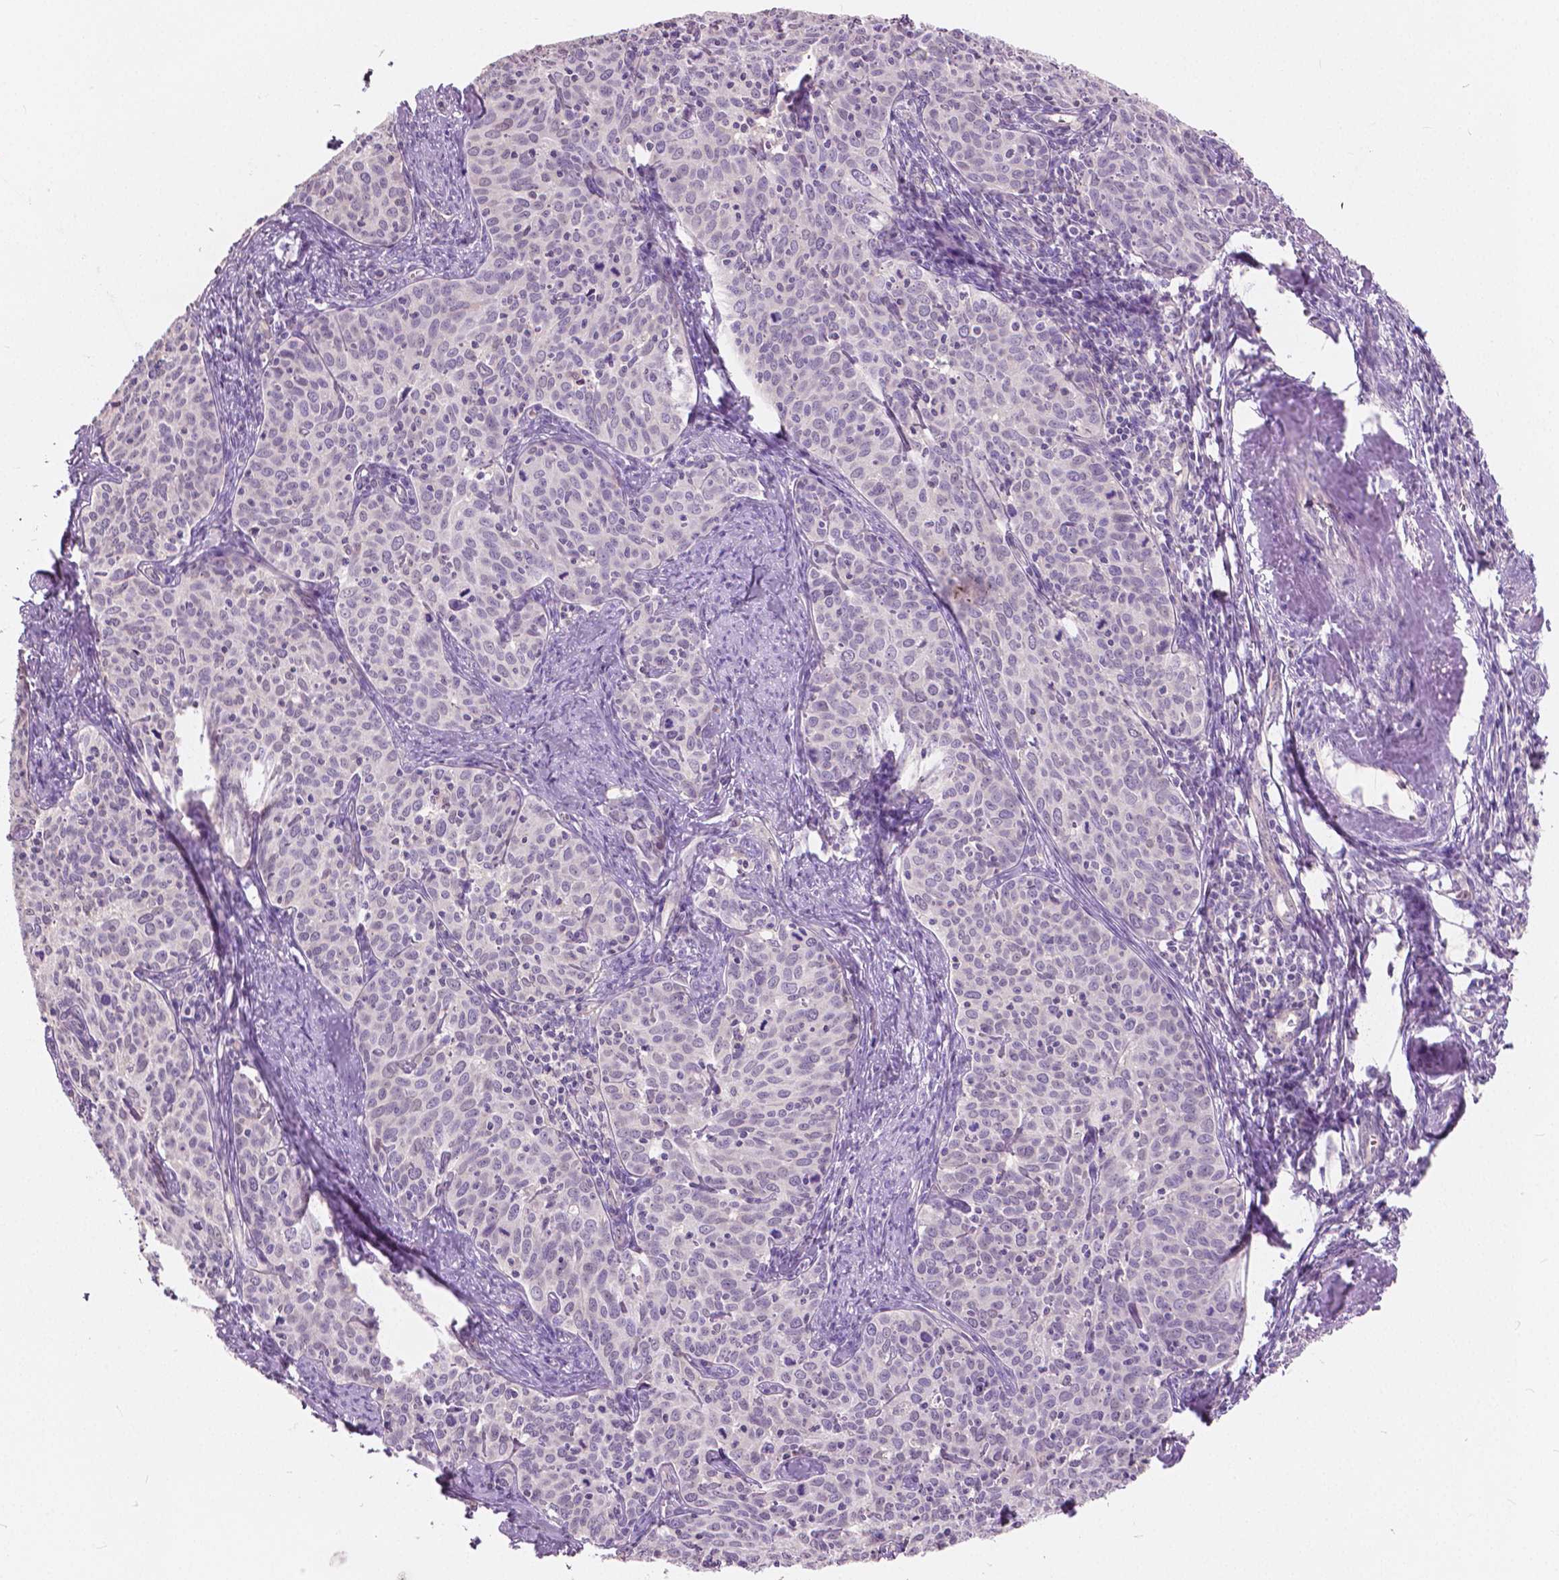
{"staining": {"intensity": "negative", "quantity": "none", "location": "none"}, "tissue": "cervical cancer", "cell_type": "Tumor cells", "image_type": "cancer", "snomed": [{"axis": "morphology", "description": "Squamous cell carcinoma, NOS"}, {"axis": "topography", "description": "Cervix"}], "caption": "Immunohistochemical staining of human squamous cell carcinoma (cervical) demonstrates no significant staining in tumor cells.", "gene": "TKFC", "patient": {"sex": "female", "age": 62}}